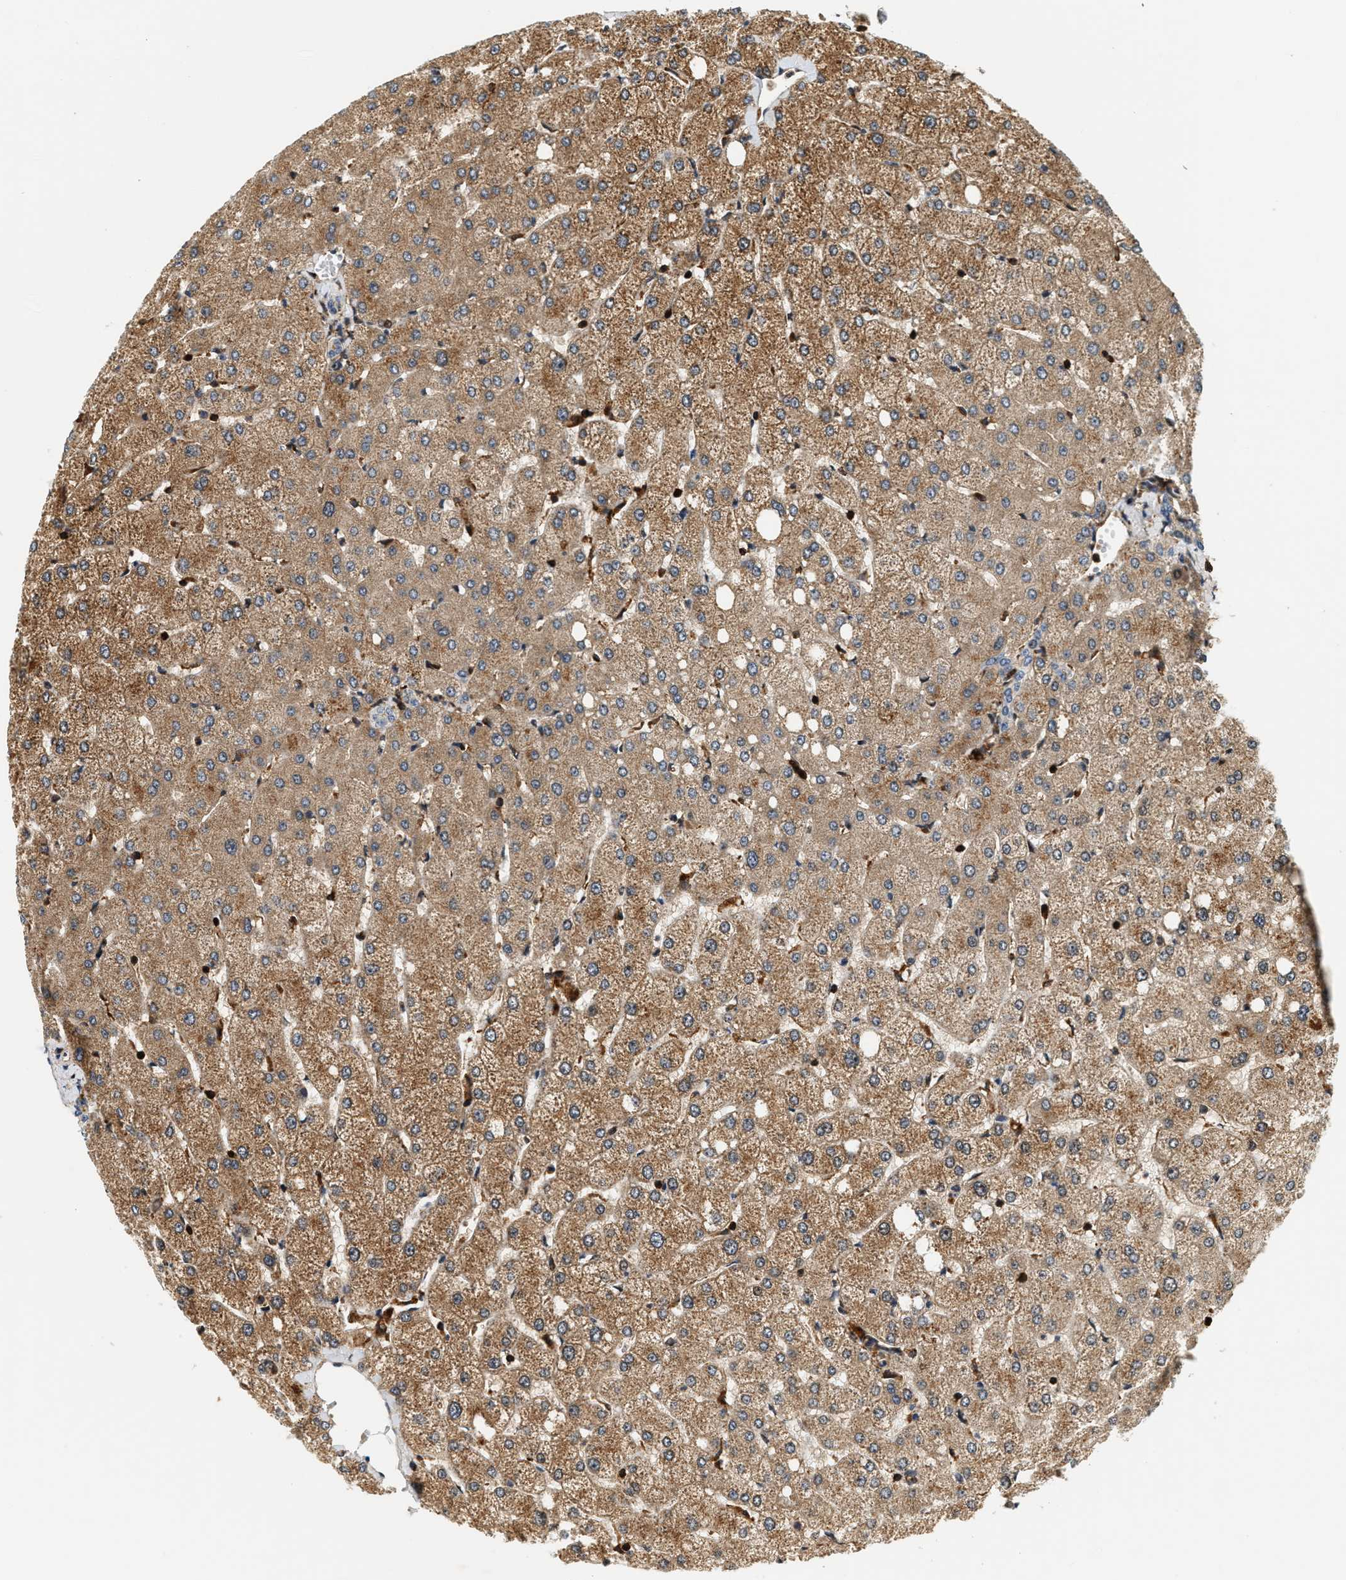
{"staining": {"intensity": "weak", "quantity": ">75%", "location": "cytoplasmic/membranous"}, "tissue": "liver", "cell_type": "Cholangiocytes", "image_type": "normal", "snomed": [{"axis": "morphology", "description": "Normal tissue, NOS"}, {"axis": "topography", "description": "Liver"}], "caption": "Cholangiocytes display weak cytoplasmic/membranous positivity in about >75% of cells in normal liver.", "gene": "SAMD9", "patient": {"sex": "female", "age": 54}}